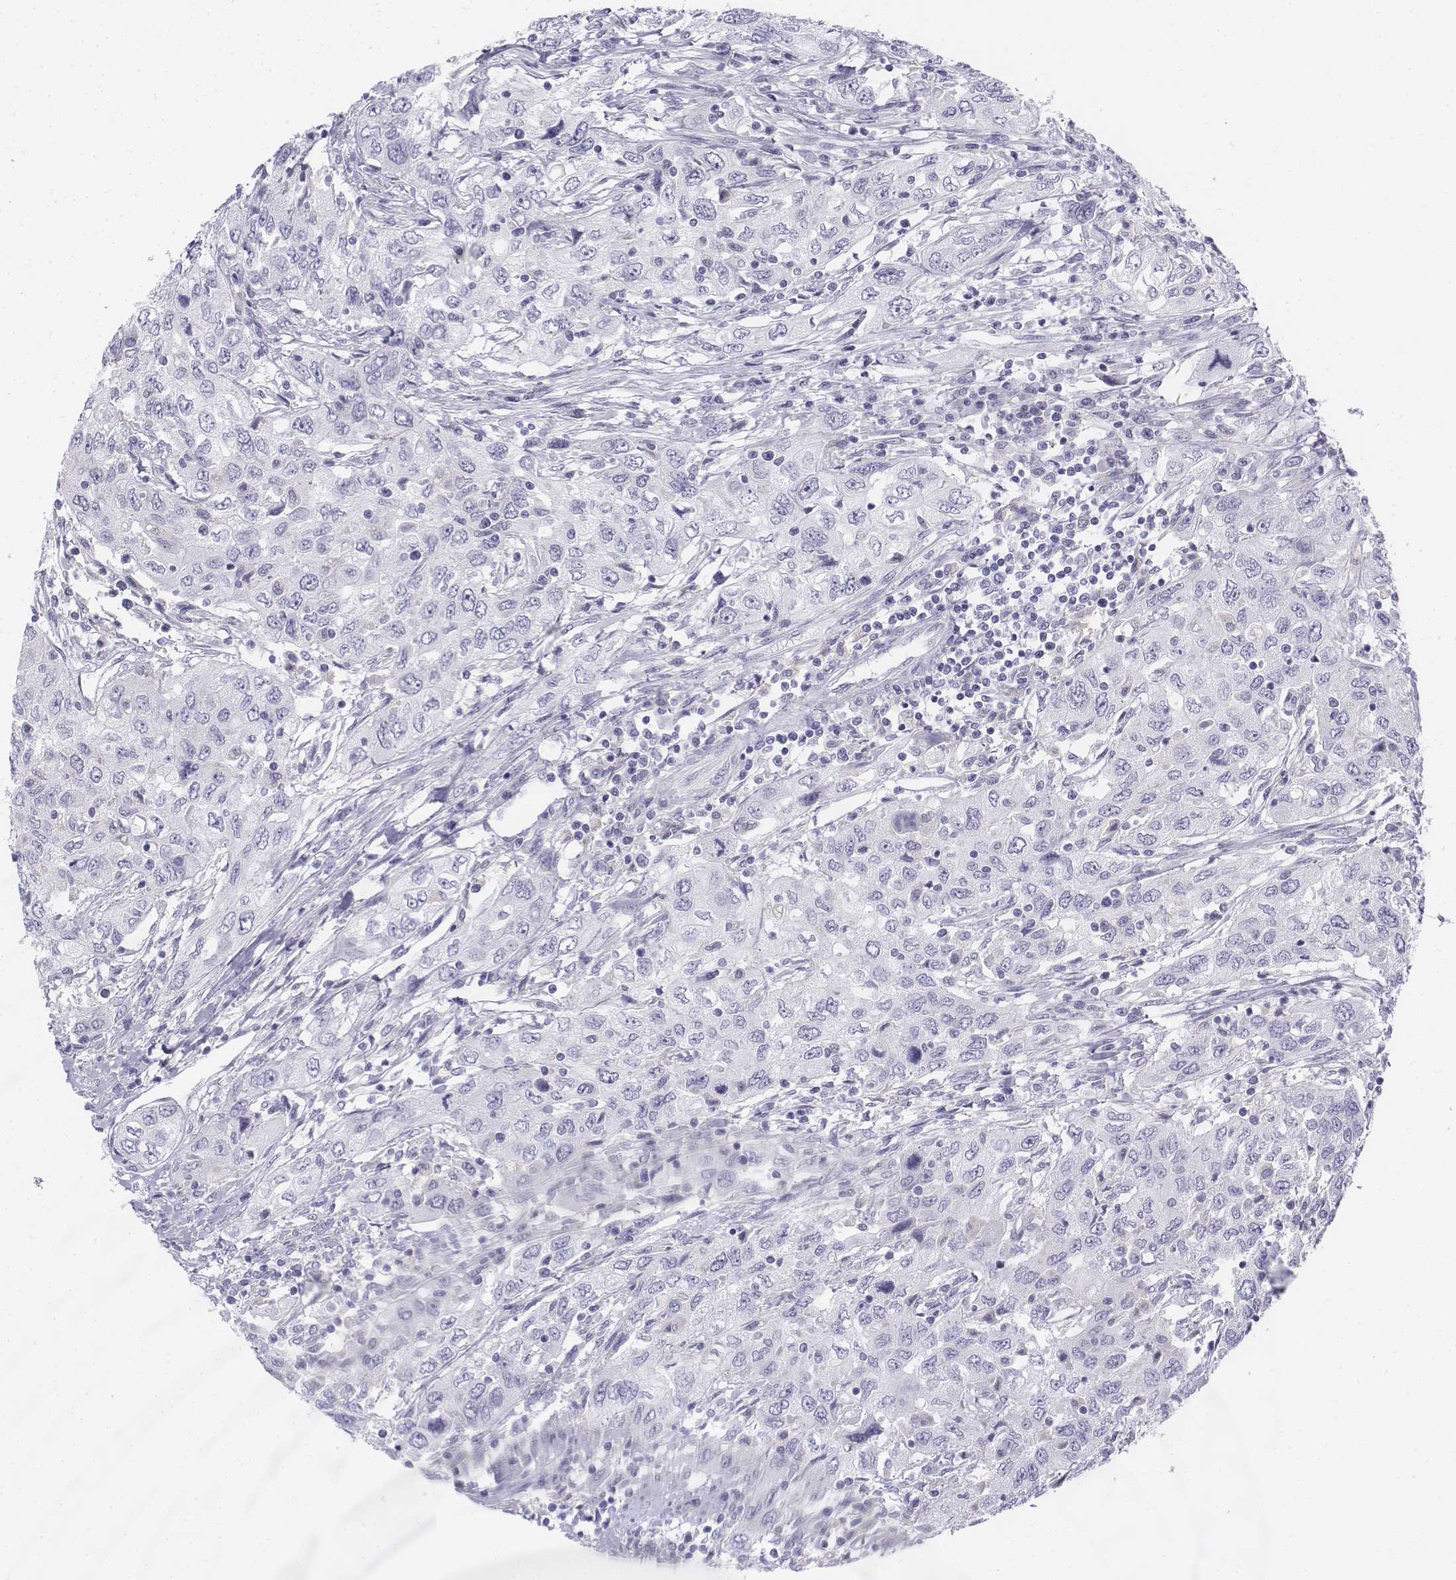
{"staining": {"intensity": "negative", "quantity": "none", "location": "none"}, "tissue": "urothelial cancer", "cell_type": "Tumor cells", "image_type": "cancer", "snomed": [{"axis": "morphology", "description": "Urothelial carcinoma, High grade"}, {"axis": "topography", "description": "Urinary bladder"}], "caption": "An immunohistochemistry micrograph of high-grade urothelial carcinoma is shown. There is no staining in tumor cells of high-grade urothelial carcinoma. (Brightfield microscopy of DAB (3,3'-diaminobenzidine) immunohistochemistry (IHC) at high magnification).", "gene": "TH", "patient": {"sex": "male", "age": 76}}